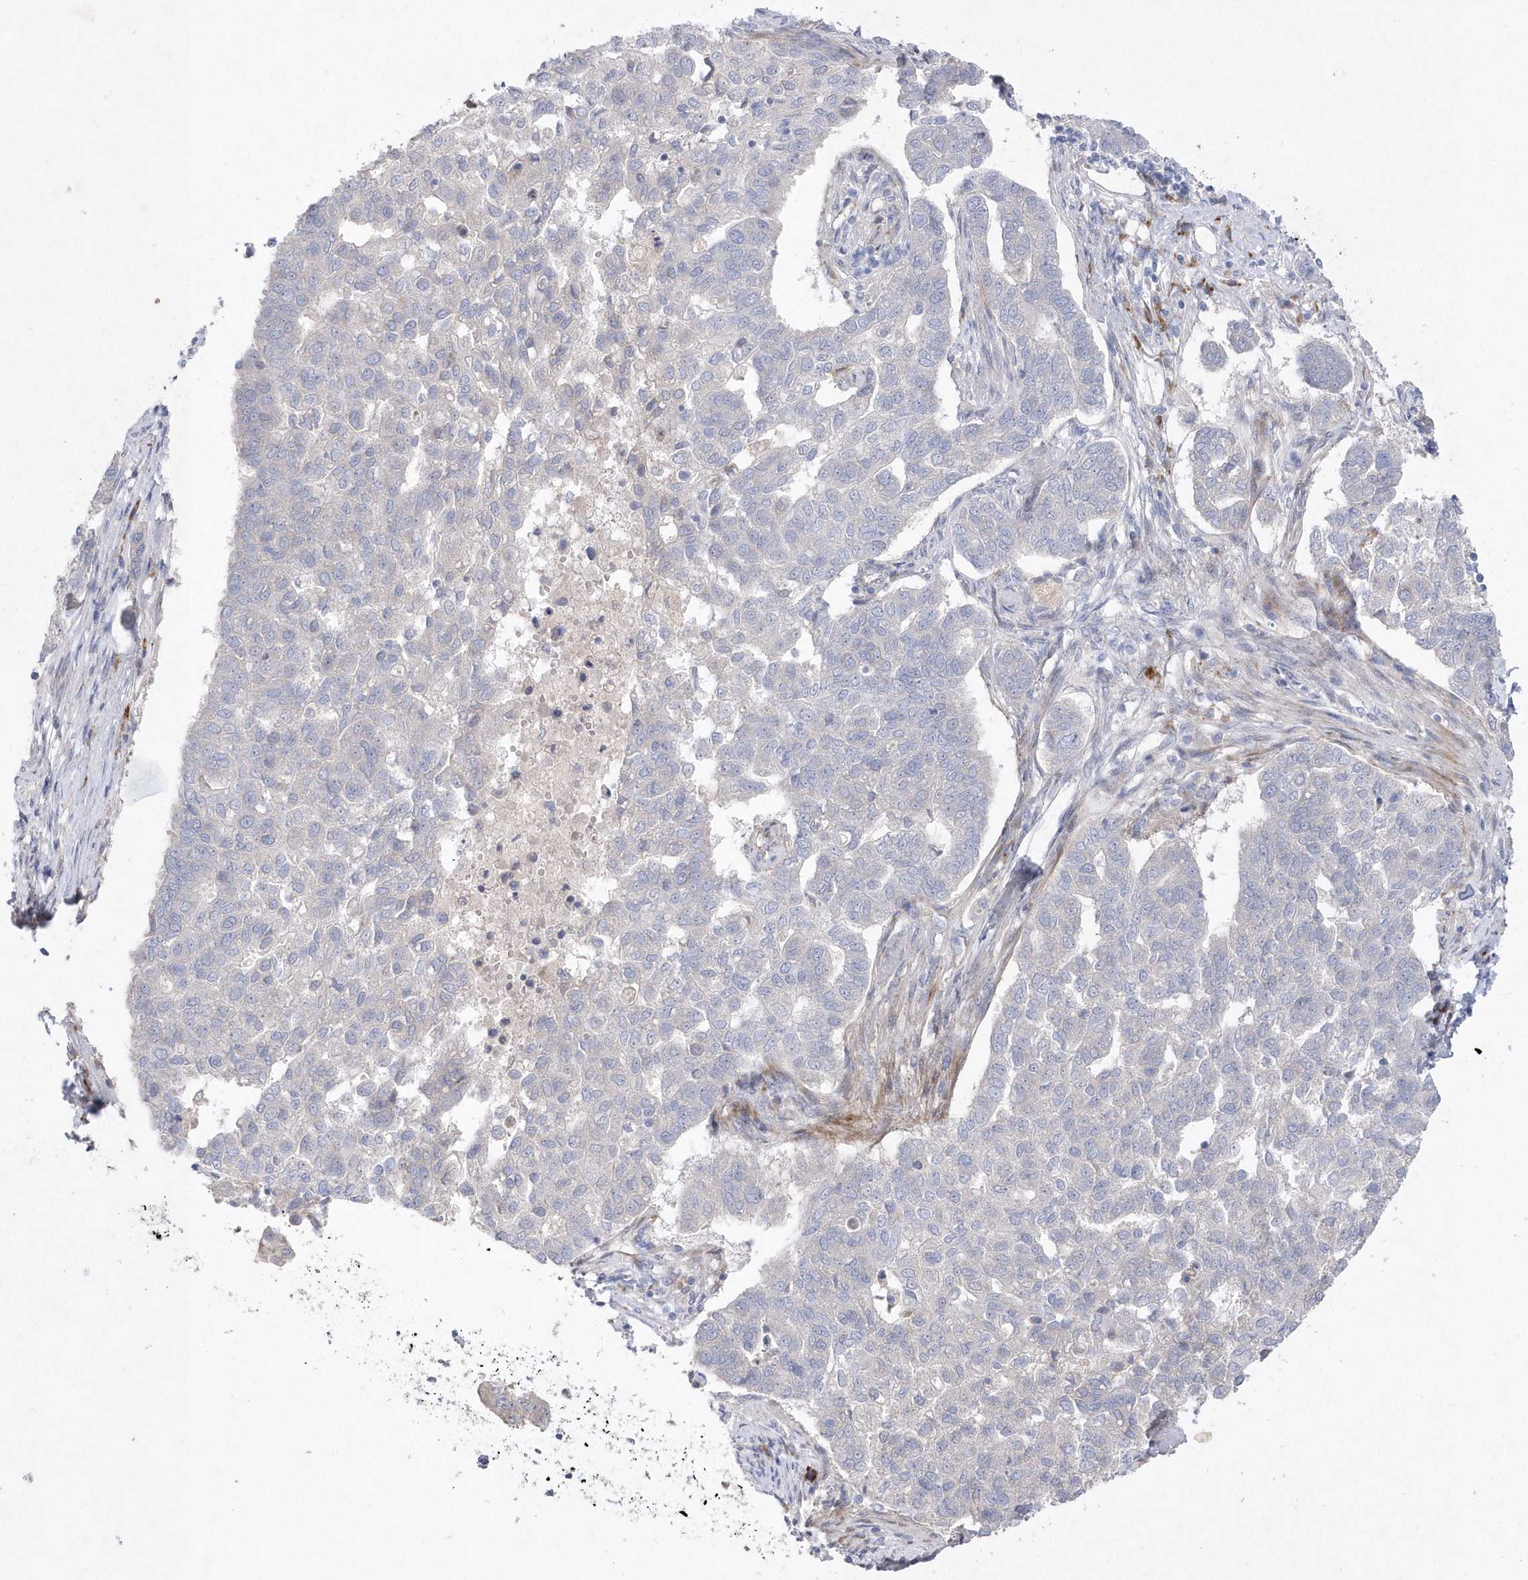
{"staining": {"intensity": "negative", "quantity": "none", "location": "none"}, "tissue": "pancreatic cancer", "cell_type": "Tumor cells", "image_type": "cancer", "snomed": [{"axis": "morphology", "description": "Adenocarcinoma, NOS"}, {"axis": "topography", "description": "Pancreas"}], "caption": "Tumor cells are negative for protein expression in human adenocarcinoma (pancreatic).", "gene": "TMEM132B", "patient": {"sex": "female", "age": 61}}